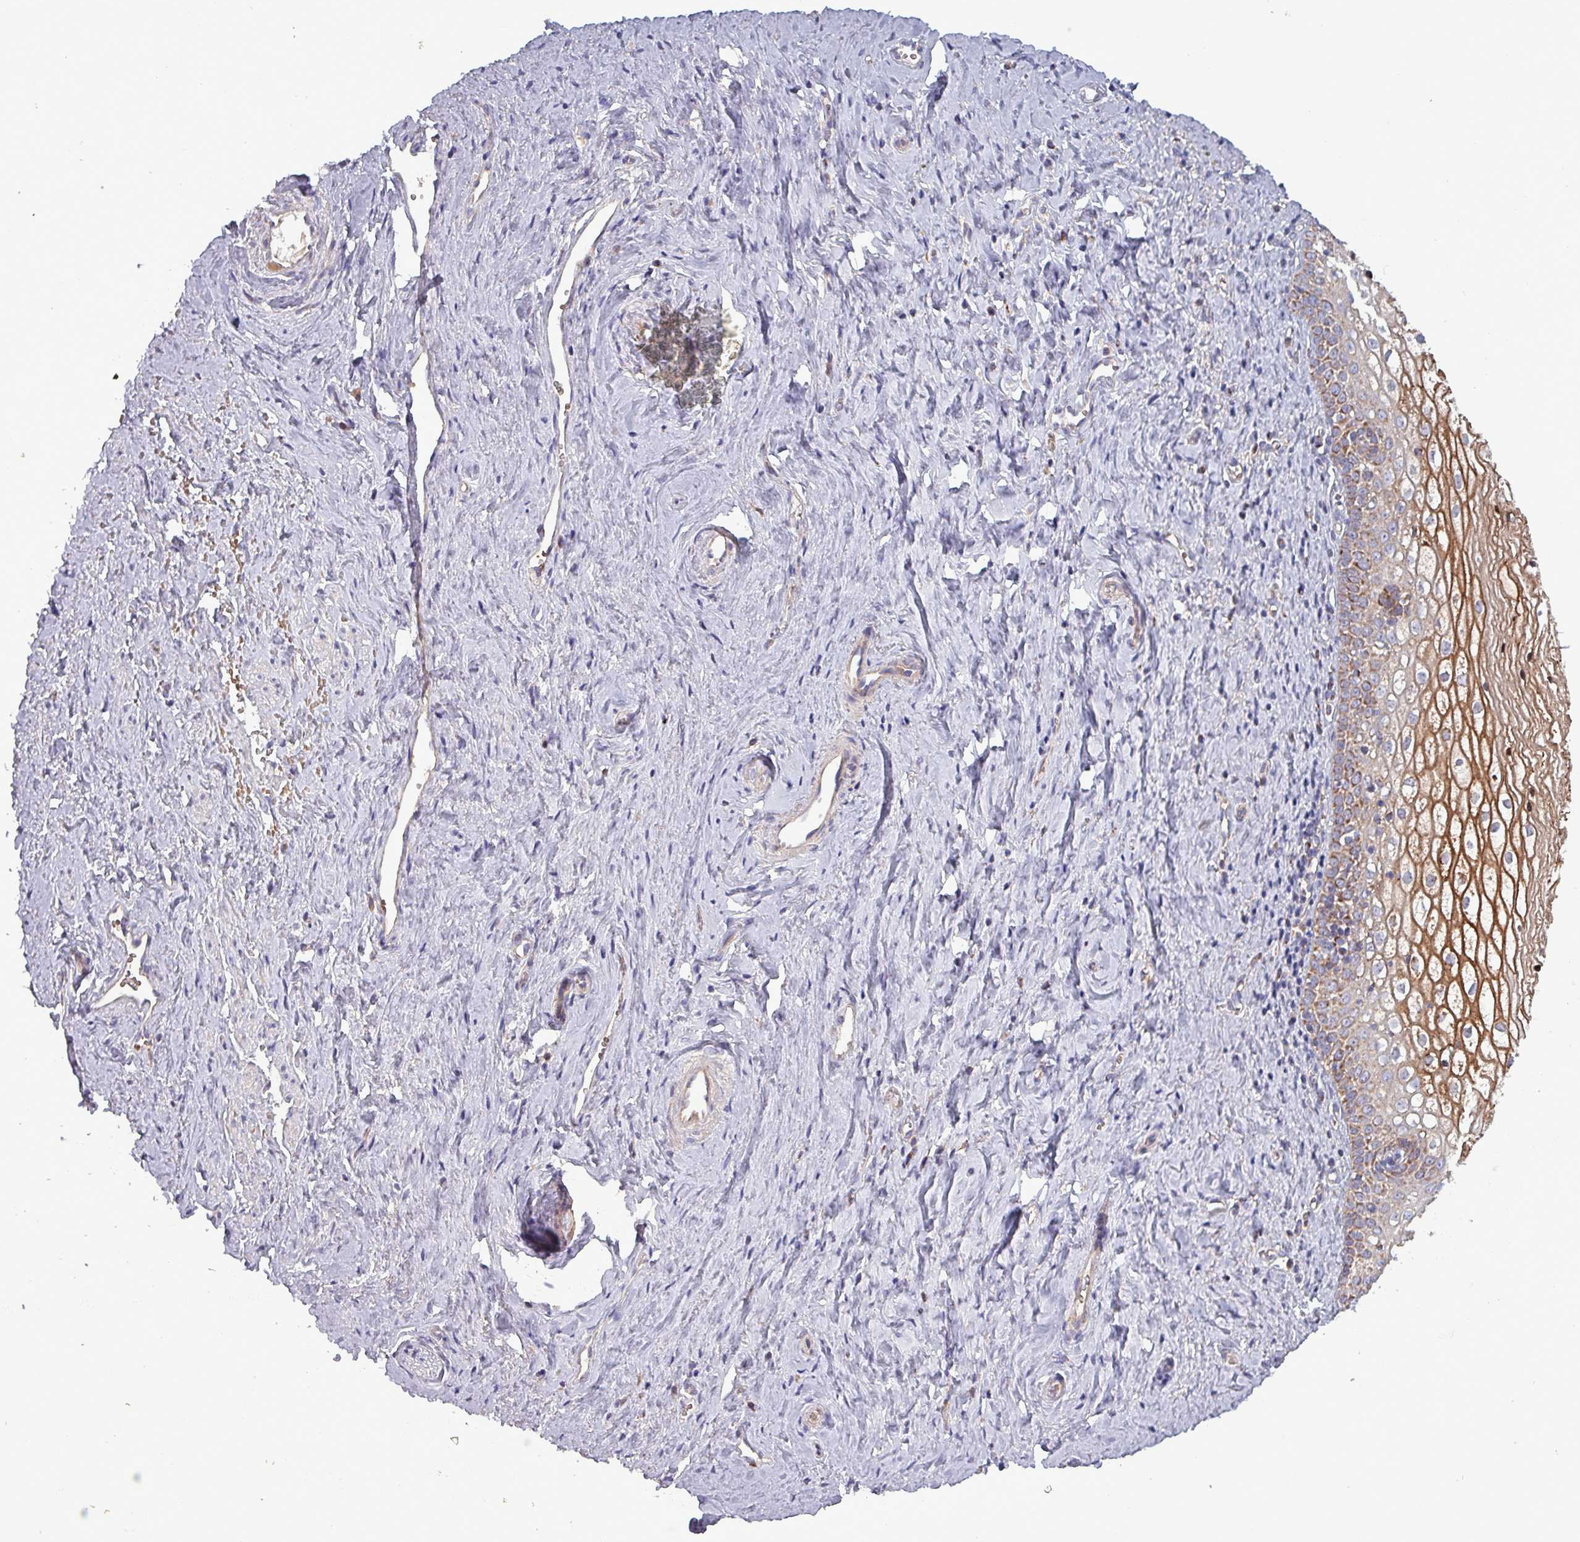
{"staining": {"intensity": "strong", "quantity": "25%-75%", "location": "cytoplasmic/membranous"}, "tissue": "vagina", "cell_type": "Squamous epithelial cells", "image_type": "normal", "snomed": [{"axis": "morphology", "description": "Normal tissue, NOS"}, {"axis": "topography", "description": "Vagina"}], "caption": "Vagina stained for a protein (brown) shows strong cytoplasmic/membranous positive expression in approximately 25%-75% of squamous epithelial cells.", "gene": "ZNF322", "patient": {"sex": "female", "age": 59}}